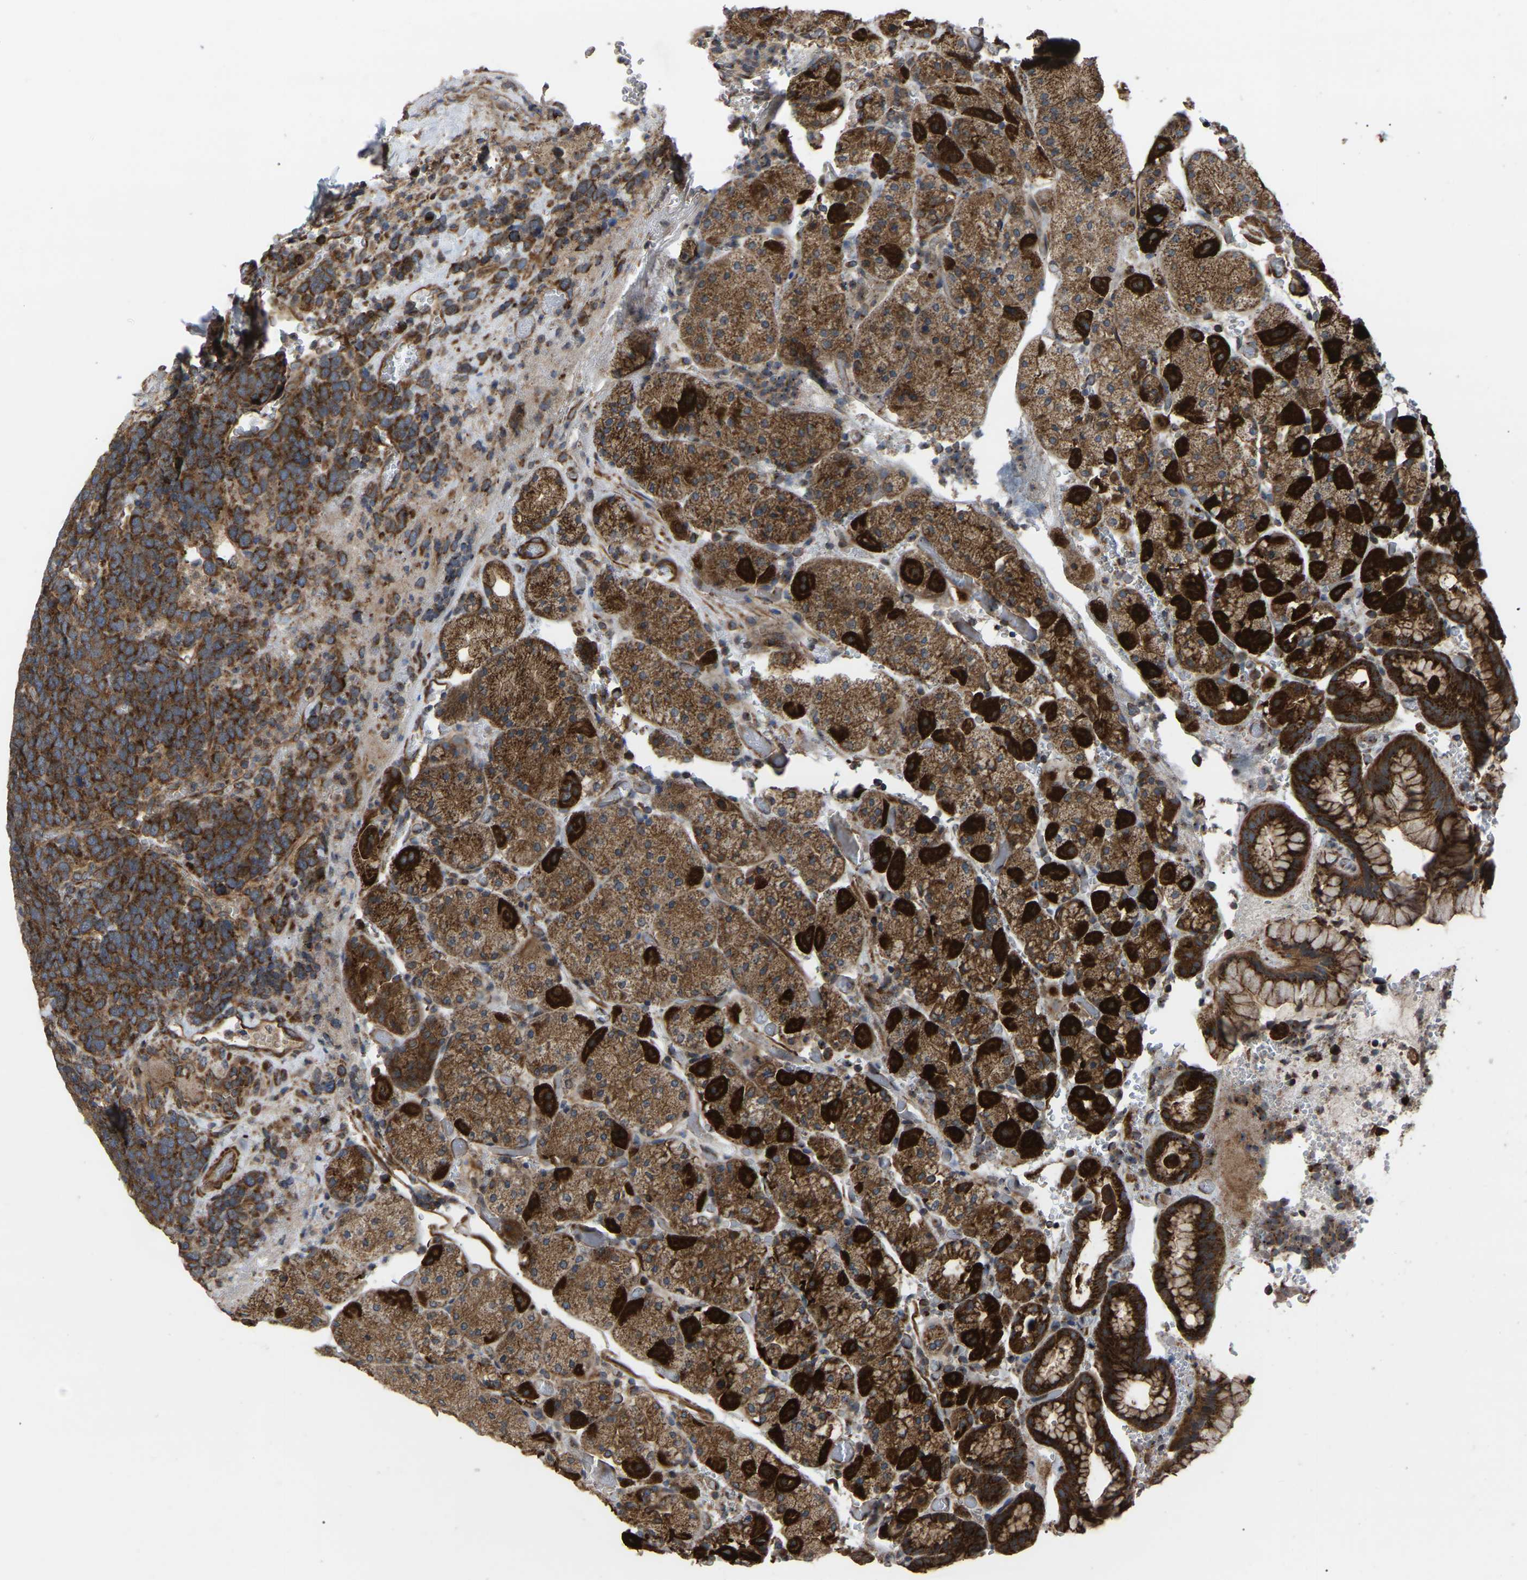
{"staining": {"intensity": "strong", "quantity": ">75%", "location": "cytoplasmic/membranous"}, "tissue": "stomach", "cell_type": "Glandular cells", "image_type": "normal", "snomed": [{"axis": "morphology", "description": "Normal tissue, NOS"}, {"axis": "morphology", "description": "Carcinoid, malignant, NOS"}, {"axis": "topography", "description": "Stomach, upper"}], "caption": "Glandular cells reveal high levels of strong cytoplasmic/membranous staining in approximately >75% of cells in unremarkable human stomach. Using DAB (3,3'-diaminobenzidine) (brown) and hematoxylin (blue) stains, captured at high magnification using brightfield microscopy.", "gene": "GCC1", "patient": {"sex": "male", "age": 39}}